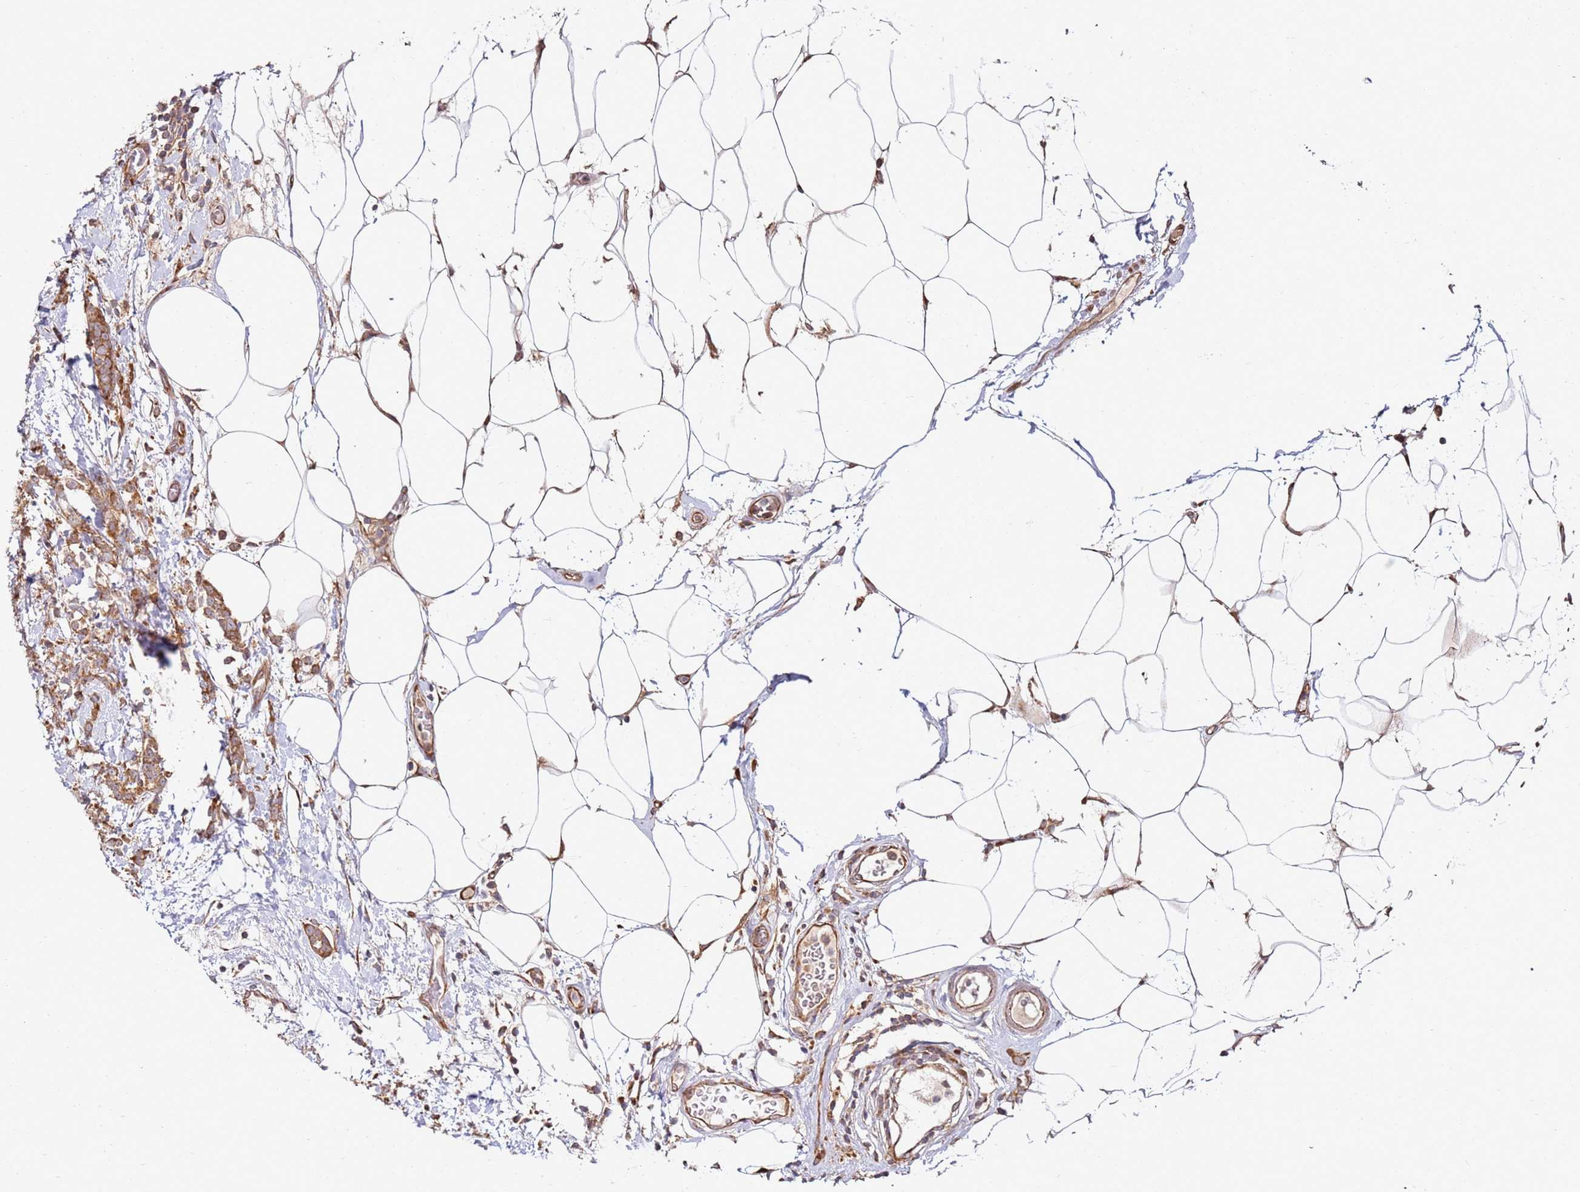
{"staining": {"intensity": "moderate", "quantity": ">75%", "location": "cytoplasmic/membranous"}, "tissue": "breast cancer", "cell_type": "Tumor cells", "image_type": "cancer", "snomed": [{"axis": "morphology", "description": "Lobular carcinoma"}, {"axis": "topography", "description": "Breast"}], "caption": "Brown immunohistochemical staining in human breast cancer displays moderate cytoplasmic/membranous positivity in about >75% of tumor cells.", "gene": "RPS3A", "patient": {"sex": "female", "age": 58}}